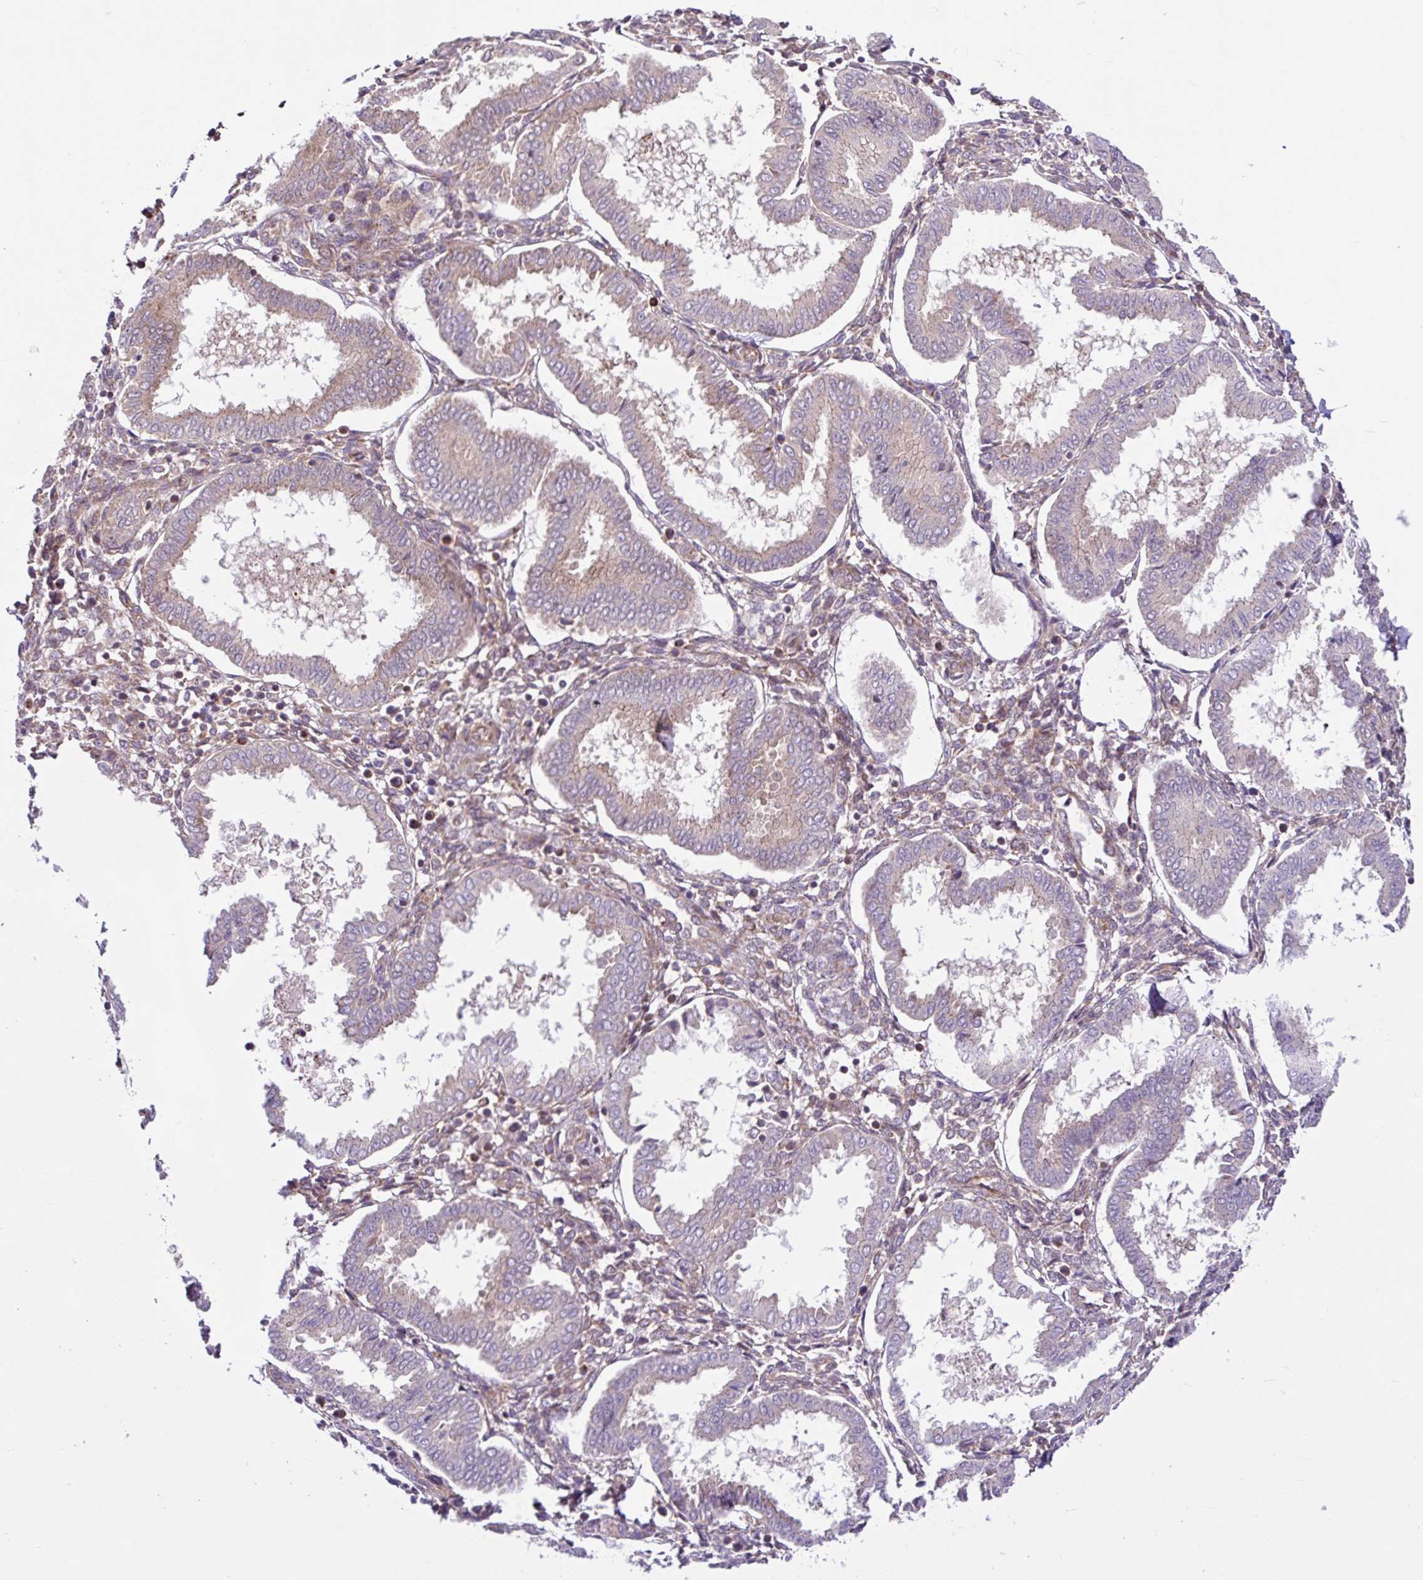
{"staining": {"intensity": "weak", "quantity": "25%-75%", "location": "cytoplasmic/membranous"}, "tissue": "endometrium", "cell_type": "Cells in endometrial stroma", "image_type": "normal", "snomed": [{"axis": "morphology", "description": "Normal tissue, NOS"}, {"axis": "topography", "description": "Endometrium"}], "caption": "IHC staining of unremarkable endometrium, which reveals low levels of weak cytoplasmic/membranous staining in about 25%-75% of cells in endometrial stroma indicating weak cytoplasmic/membranous protein staining. The staining was performed using DAB (3,3'-diaminobenzidine) (brown) for protein detection and nuclei were counterstained in hematoxylin (blue).", "gene": "NTPCR", "patient": {"sex": "female", "age": 24}}